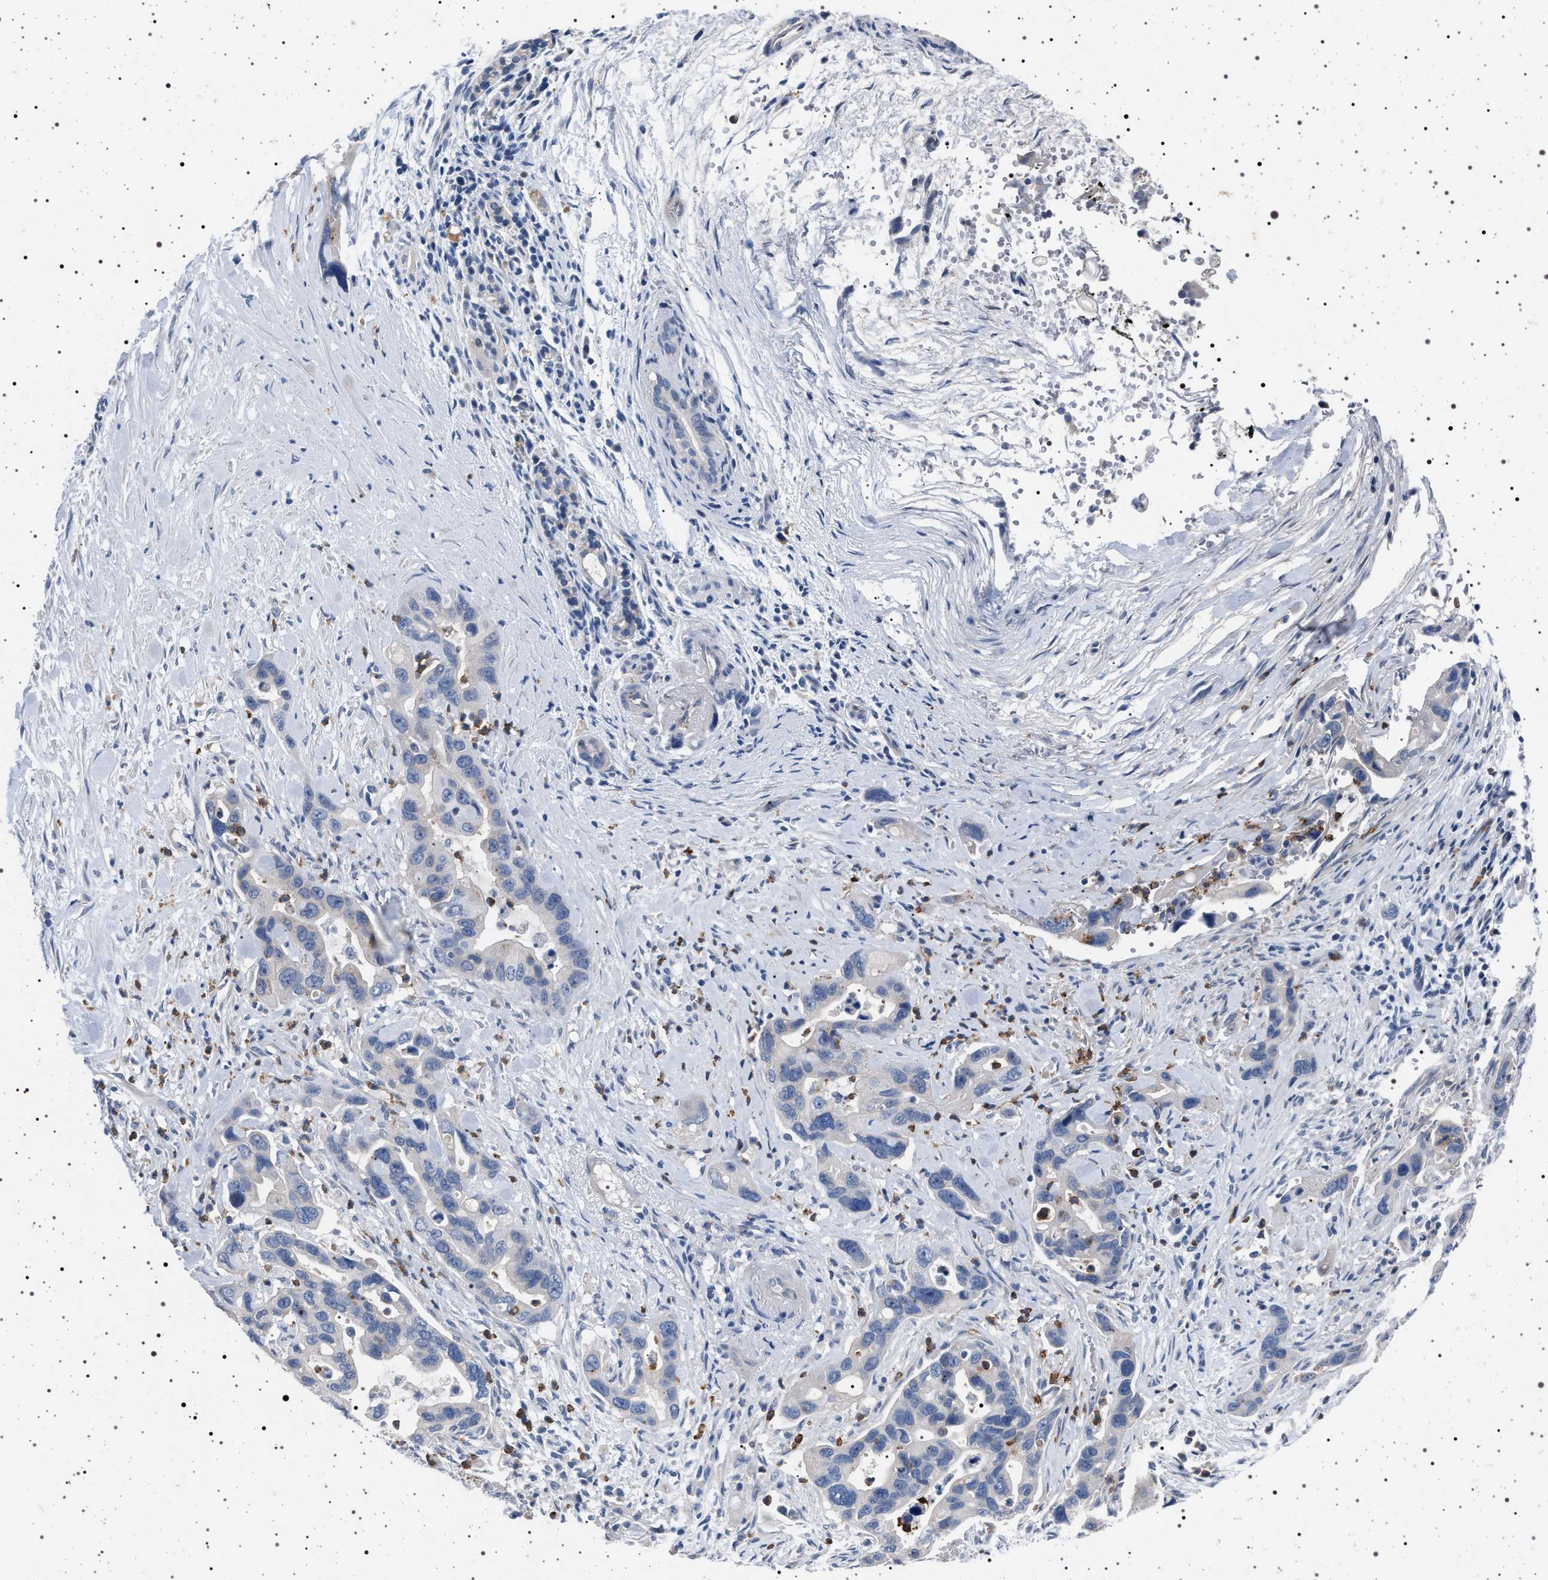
{"staining": {"intensity": "negative", "quantity": "none", "location": "none"}, "tissue": "pancreatic cancer", "cell_type": "Tumor cells", "image_type": "cancer", "snomed": [{"axis": "morphology", "description": "Adenocarcinoma, NOS"}, {"axis": "topography", "description": "Pancreas"}], "caption": "This is an immunohistochemistry (IHC) micrograph of pancreatic cancer (adenocarcinoma). There is no staining in tumor cells.", "gene": "NAT9", "patient": {"sex": "female", "age": 70}}